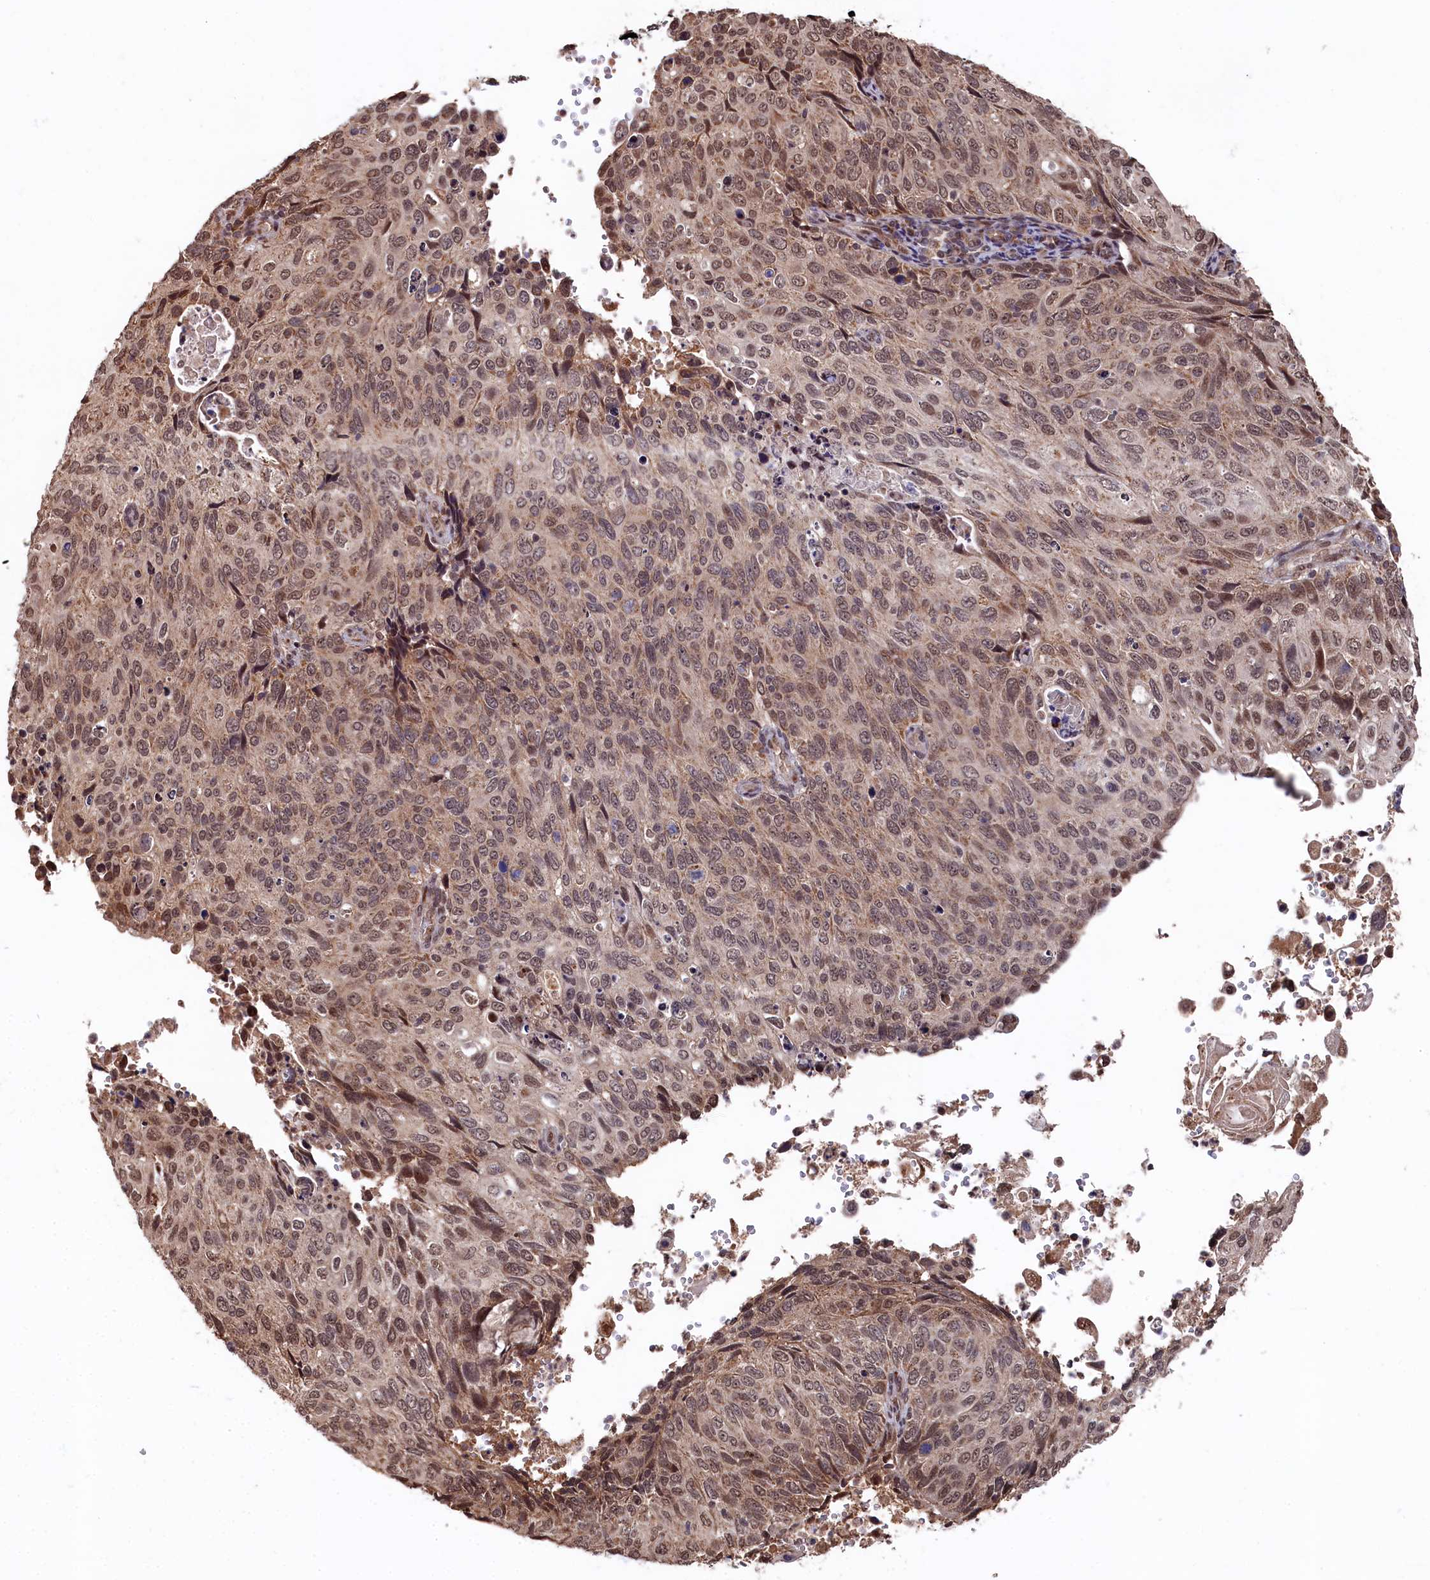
{"staining": {"intensity": "moderate", "quantity": ">75%", "location": "nuclear"}, "tissue": "cervical cancer", "cell_type": "Tumor cells", "image_type": "cancer", "snomed": [{"axis": "morphology", "description": "Squamous cell carcinoma, NOS"}, {"axis": "topography", "description": "Cervix"}], "caption": "Cervical cancer stained with DAB immunohistochemistry (IHC) demonstrates medium levels of moderate nuclear staining in about >75% of tumor cells.", "gene": "CLPX", "patient": {"sex": "female", "age": 70}}